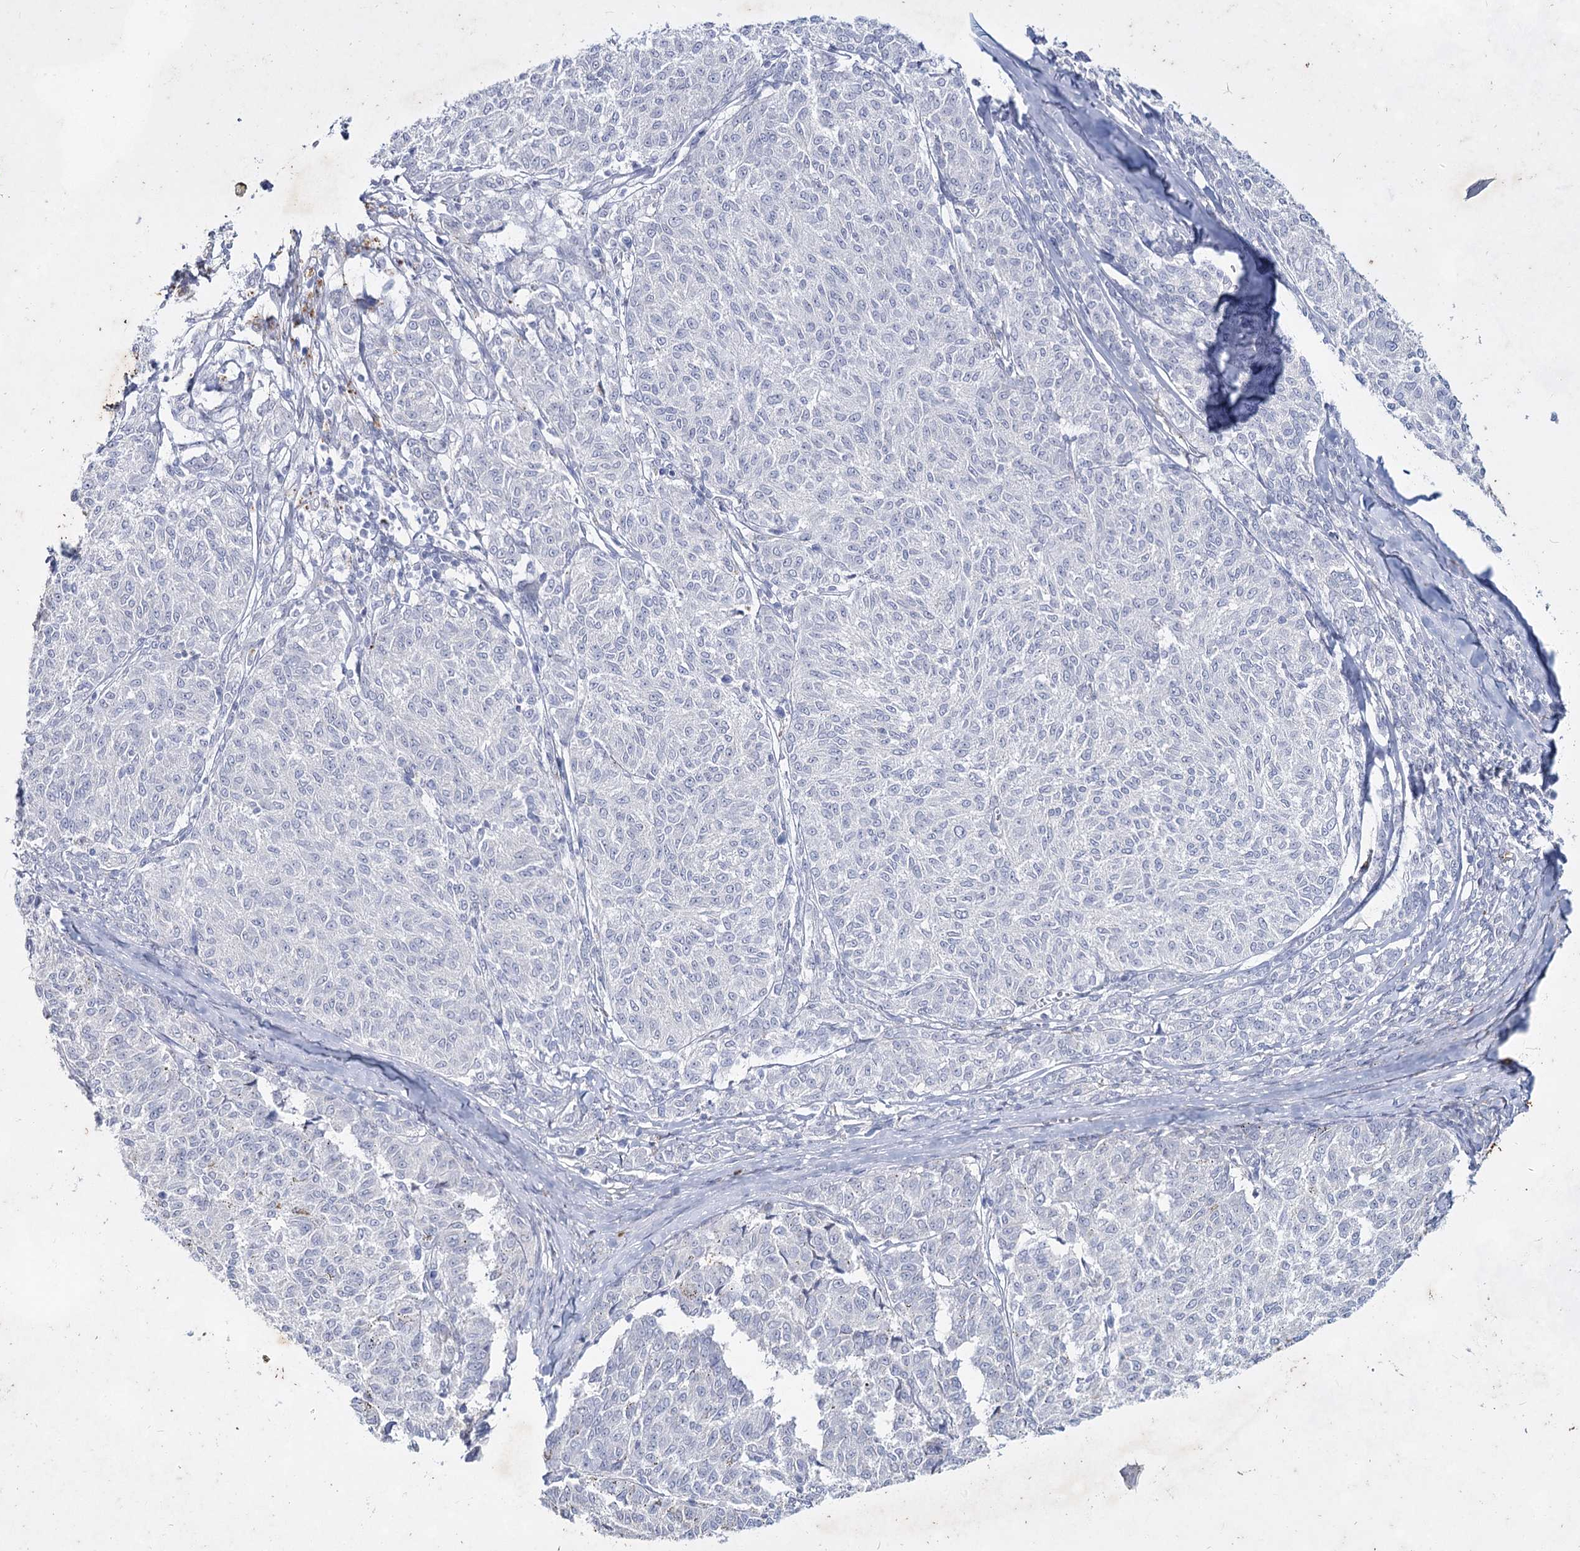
{"staining": {"intensity": "negative", "quantity": "none", "location": "none"}, "tissue": "melanoma", "cell_type": "Tumor cells", "image_type": "cancer", "snomed": [{"axis": "morphology", "description": "Malignant melanoma, NOS"}, {"axis": "topography", "description": "Skin"}], "caption": "Malignant melanoma was stained to show a protein in brown. There is no significant expression in tumor cells.", "gene": "CCDC73", "patient": {"sex": "female", "age": 72}}